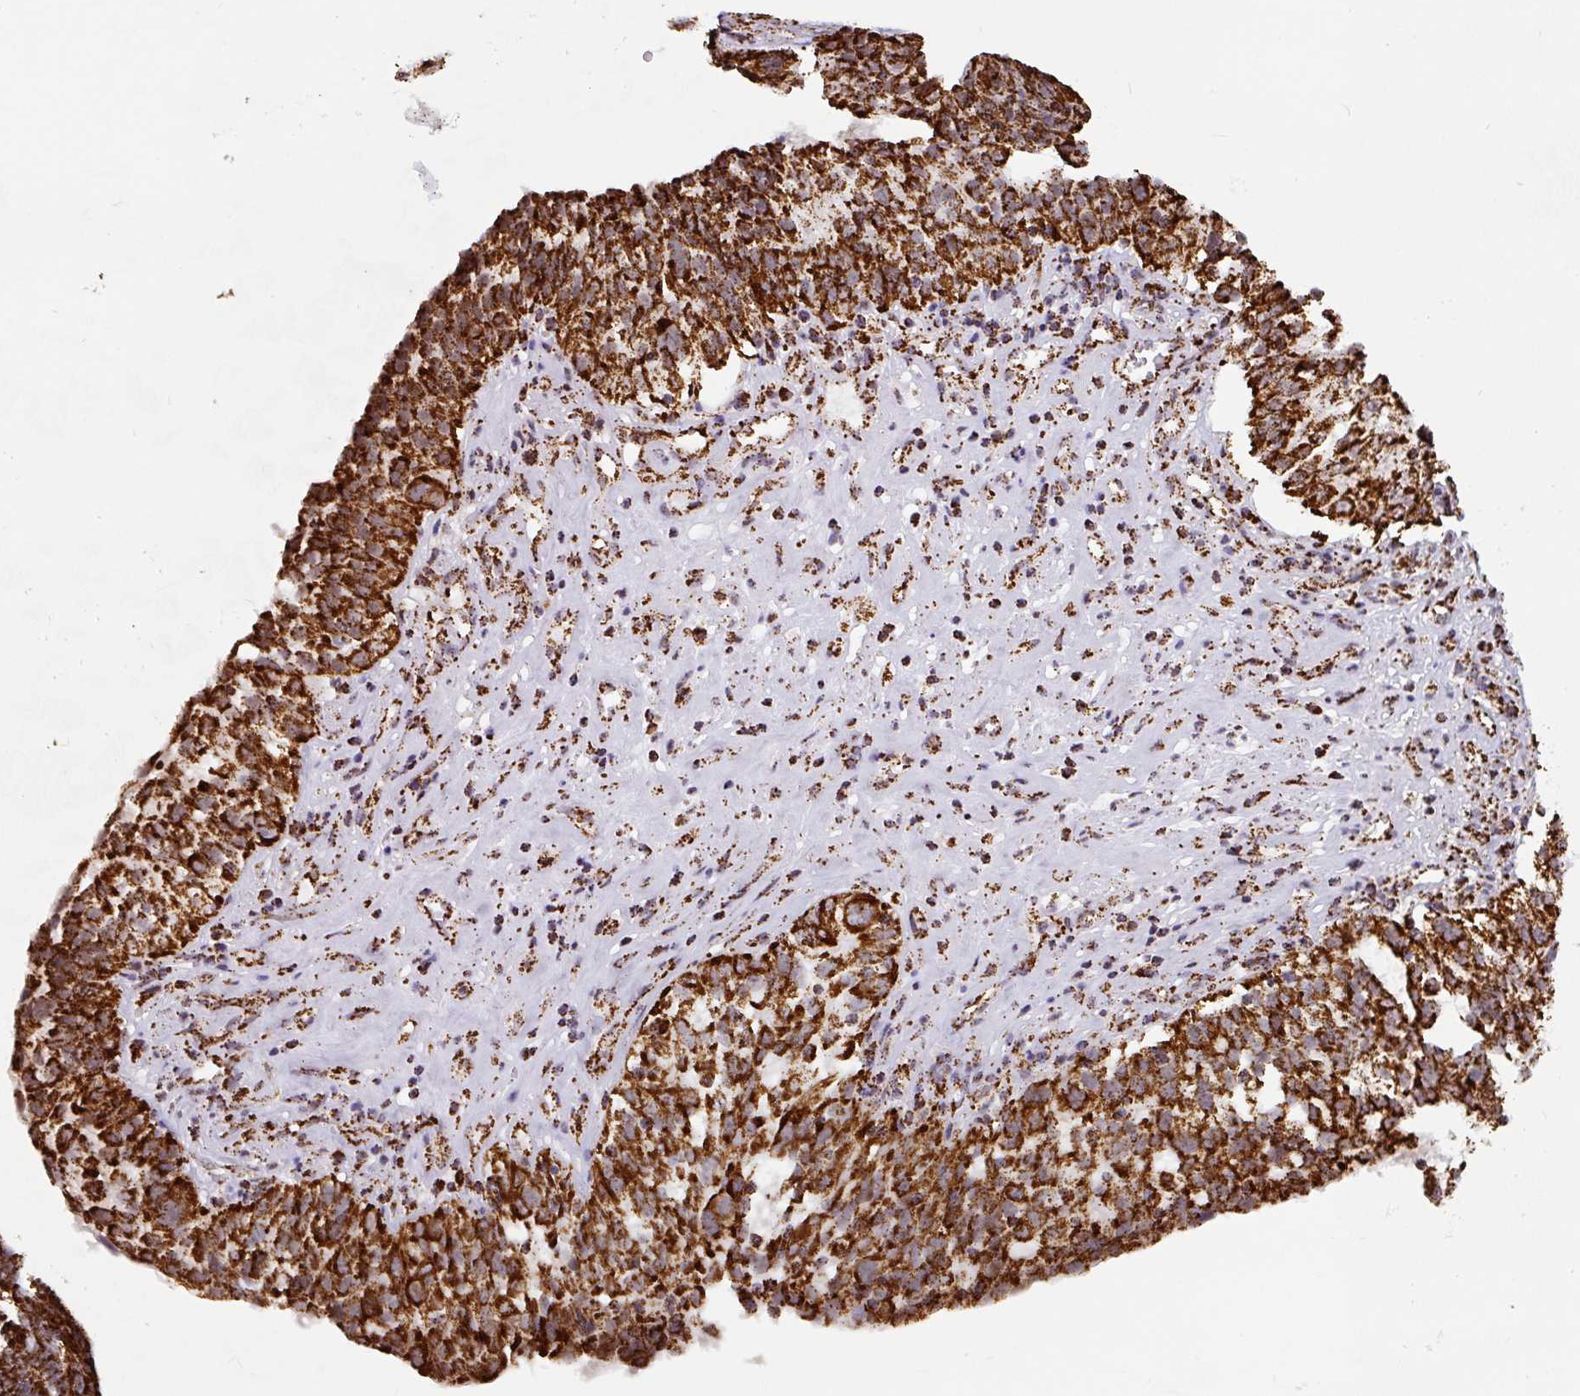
{"staining": {"intensity": "strong", "quantity": ">75%", "location": "cytoplasmic/membranous"}, "tissue": "ovarian cancer", "cell_type": "Tumor cells", "image_type": "cancer", "snomed": [{"axis": "morphology", "description": "Cystadenocarcinoma, serous, NOS"}, {"axis": "topography", "description": "Ovary"}], "caption": "Protein expression analysis of human ovarian cancer (serous cystadenocarcinoma) reveals strong cytoplasmic/membranous positivity in about >75% of tumor cells.", "gene": "ATP5F1A", "patient": {"sex": "female", "age": 59}}